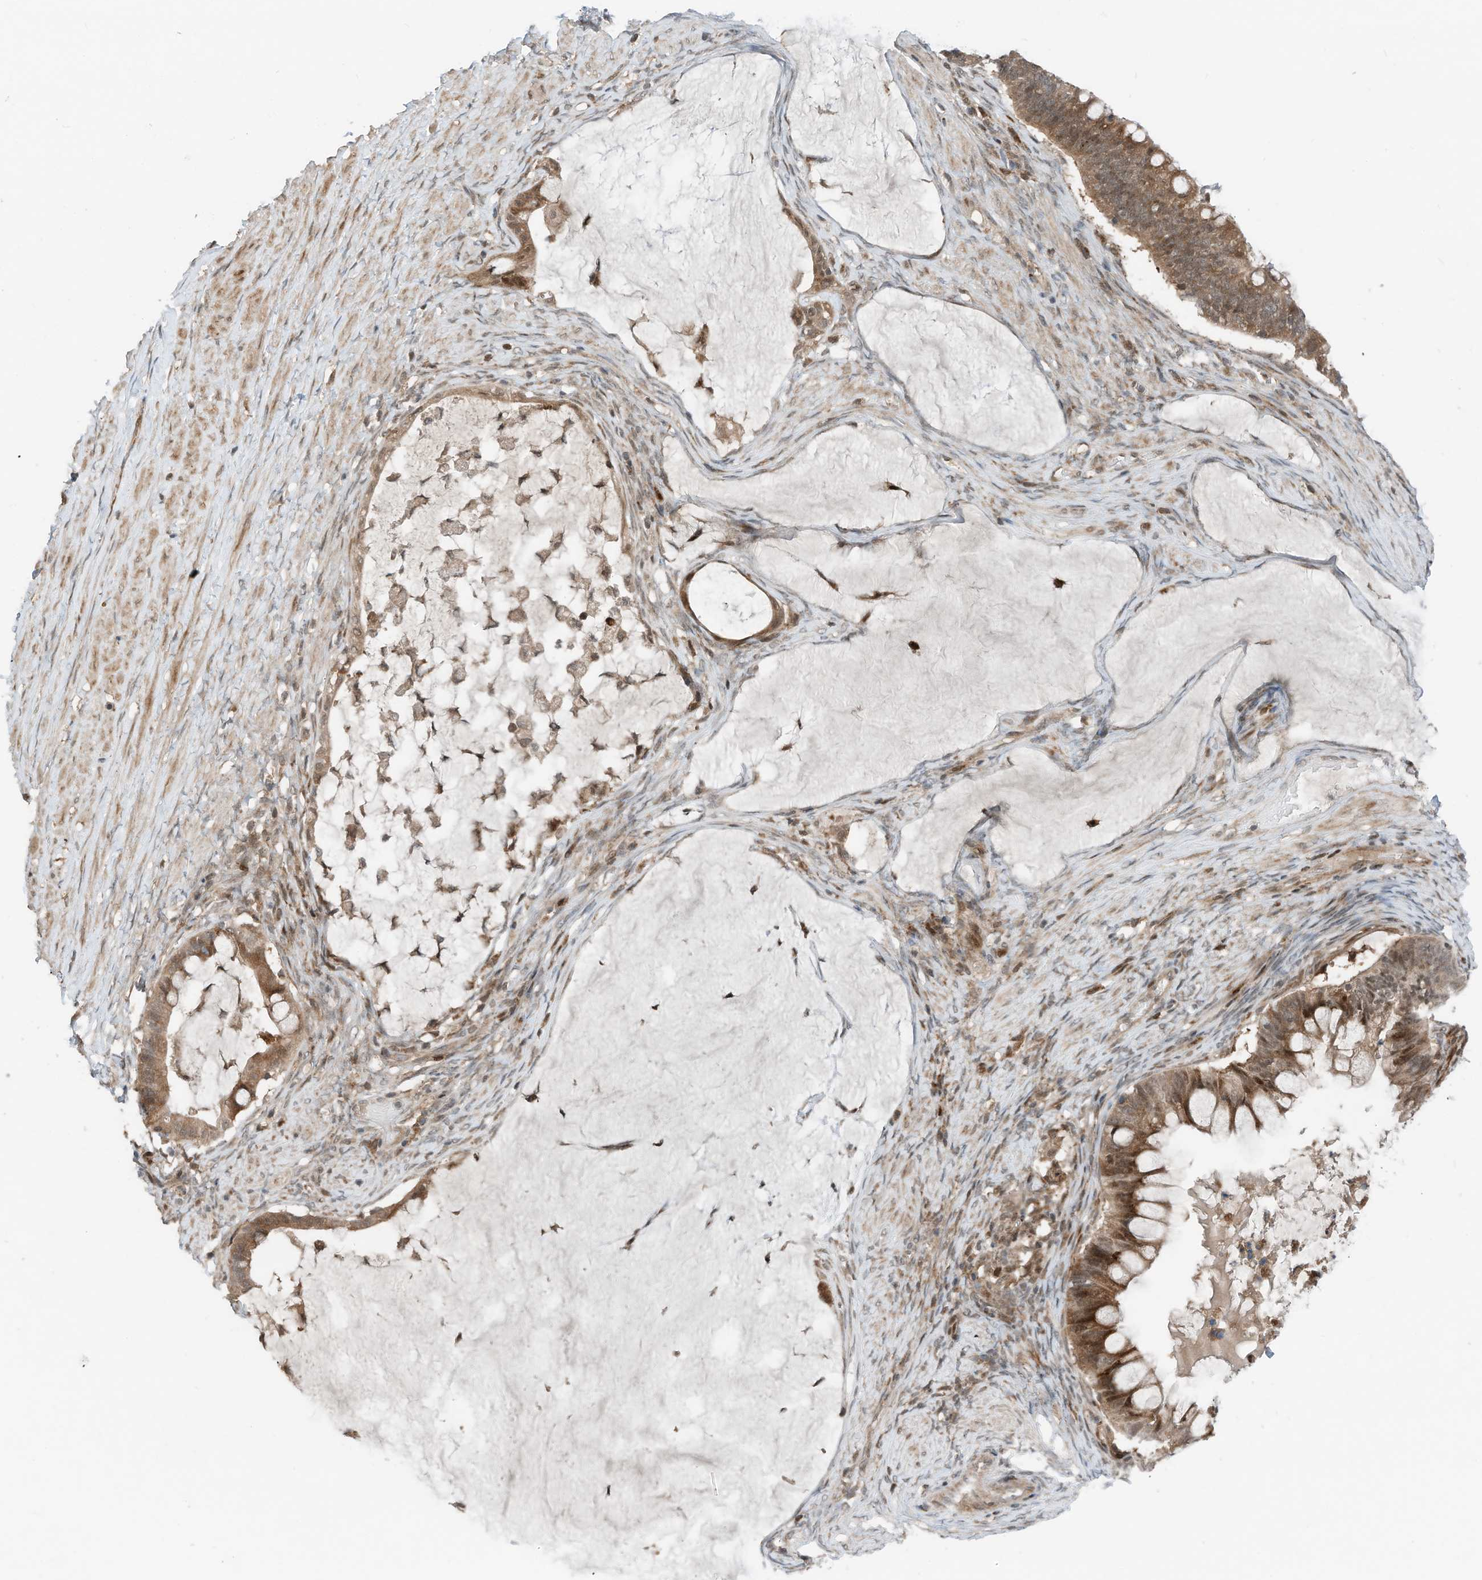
{"staining": {"intensity": "moderate", "quantity": ">75%", "location": "cytoplasmic/membranous,nuclear"}, "tissue": "ovarian cancer", "cell_type": "Tumor cells", "image_type": "cancer", "snomed": [{"axis": "morphology", "description": "Cystadenocarcinoma, mucinous, NOS"}, {"axis": "topography", "description": "Ovary"}], "caption": "Moderate cytoplasmic/membranous and nuclear protein positivity is seen in about >75% of tumor cells in ovarian cancer (mucinous cystadenocarcinoma).", "gene": "RMND1", "patient": {"sex": "female", "age": 61}}